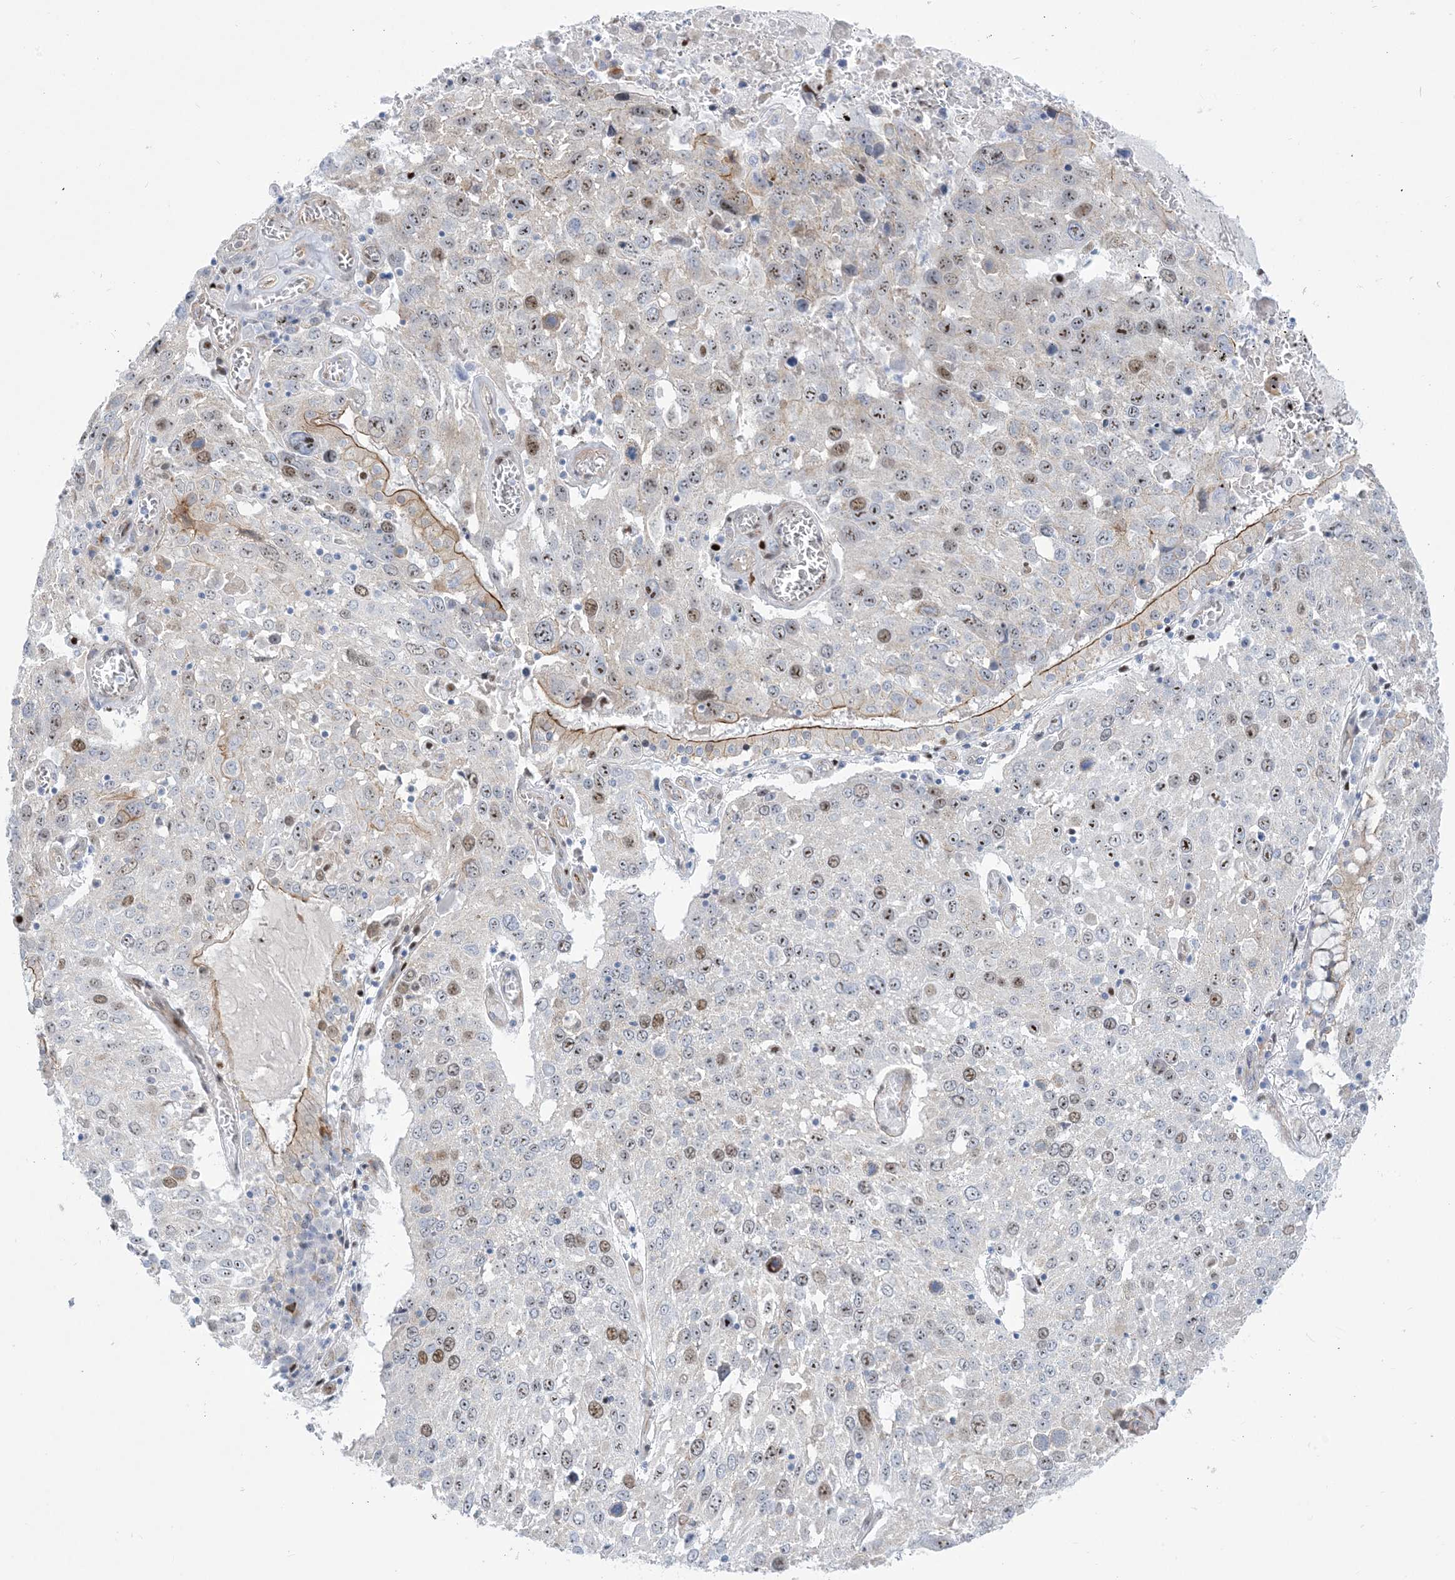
{"staining": {"intensity": "moderate", "quantity": "<25%", "location": "nuclear"}, "tissue": "lung cancer", "cell_type": "Tumor cells", "image_type": "cancer", "snomed": [{"axis": "morphology", "description": "Squamous cell carcinoma, NOS"}, {"axis": "topography", "description": "Lung"}], "caption": "Human squamous cell carcinoma (lung) stained with a brown dye shows moderate nuclear positive positivity in approximately <25% of tumor cells.", "gene": "MARS2", "patient": {"sex": "male", "age": 65}}